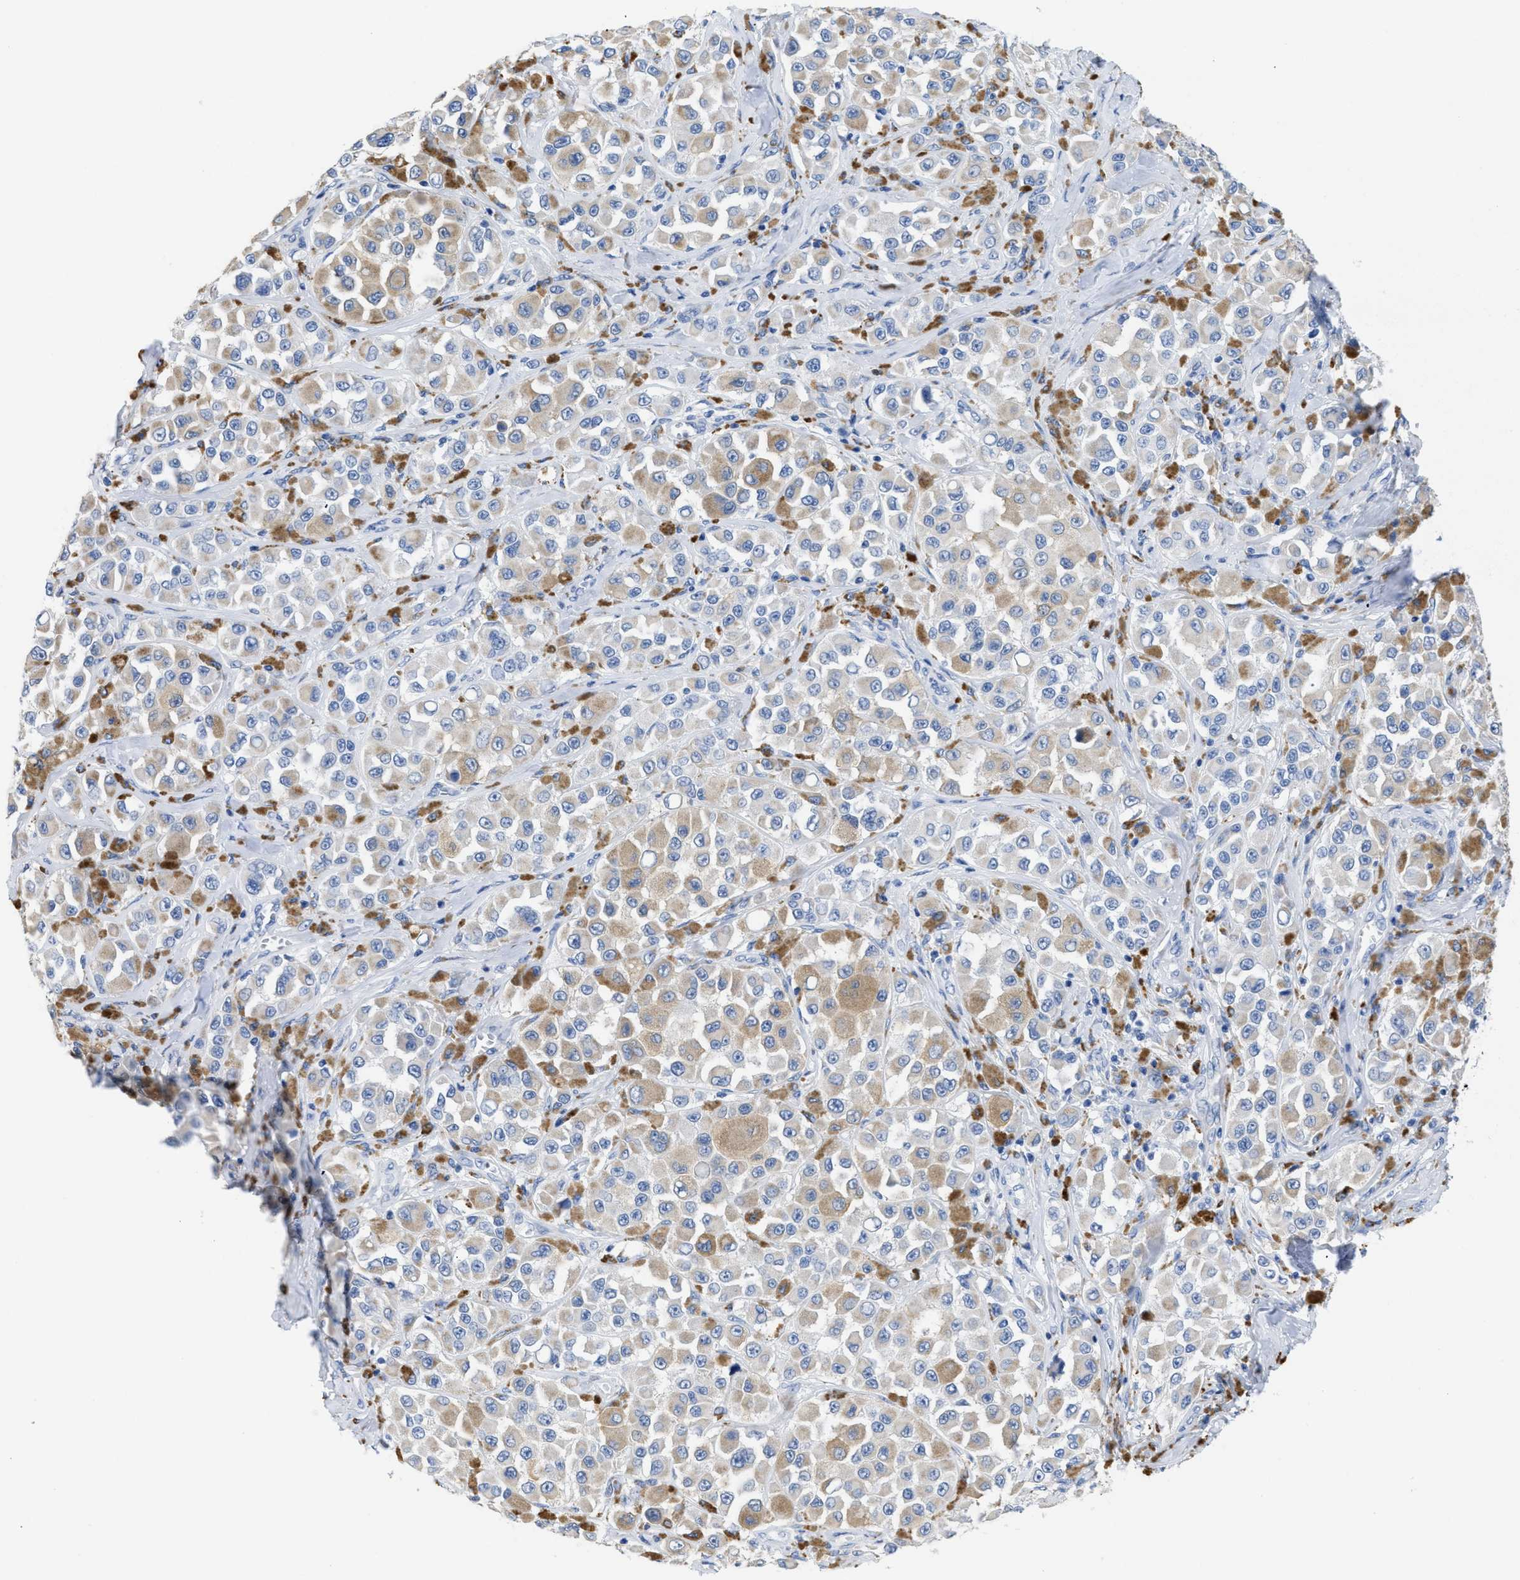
{"staining": {"intensity": "negative", "quantity": "none", "location": "none"}, "tissue": "melanoma", "cell_type": "Tumor cells", "image_type": "cancer", "snomed": [{"axis": "morphology", "description": "Malignant melanoma, NOS"}, {"axis": "topography", "description": "Skin"}], "caption": "A high-resolution photomicrograph shows immunohistochemistry (IHC) staining of melanoma, which demonstrates no significant staining in tumor cells. (Stains: DAB (3,3'-diaminobenzidine) IHC with hematoxylin counter stain, Microscopy: brightfield microscopy at high magnification).", "gene": "APOBEC2", "patient": {"sex": "male", "age": 84}}